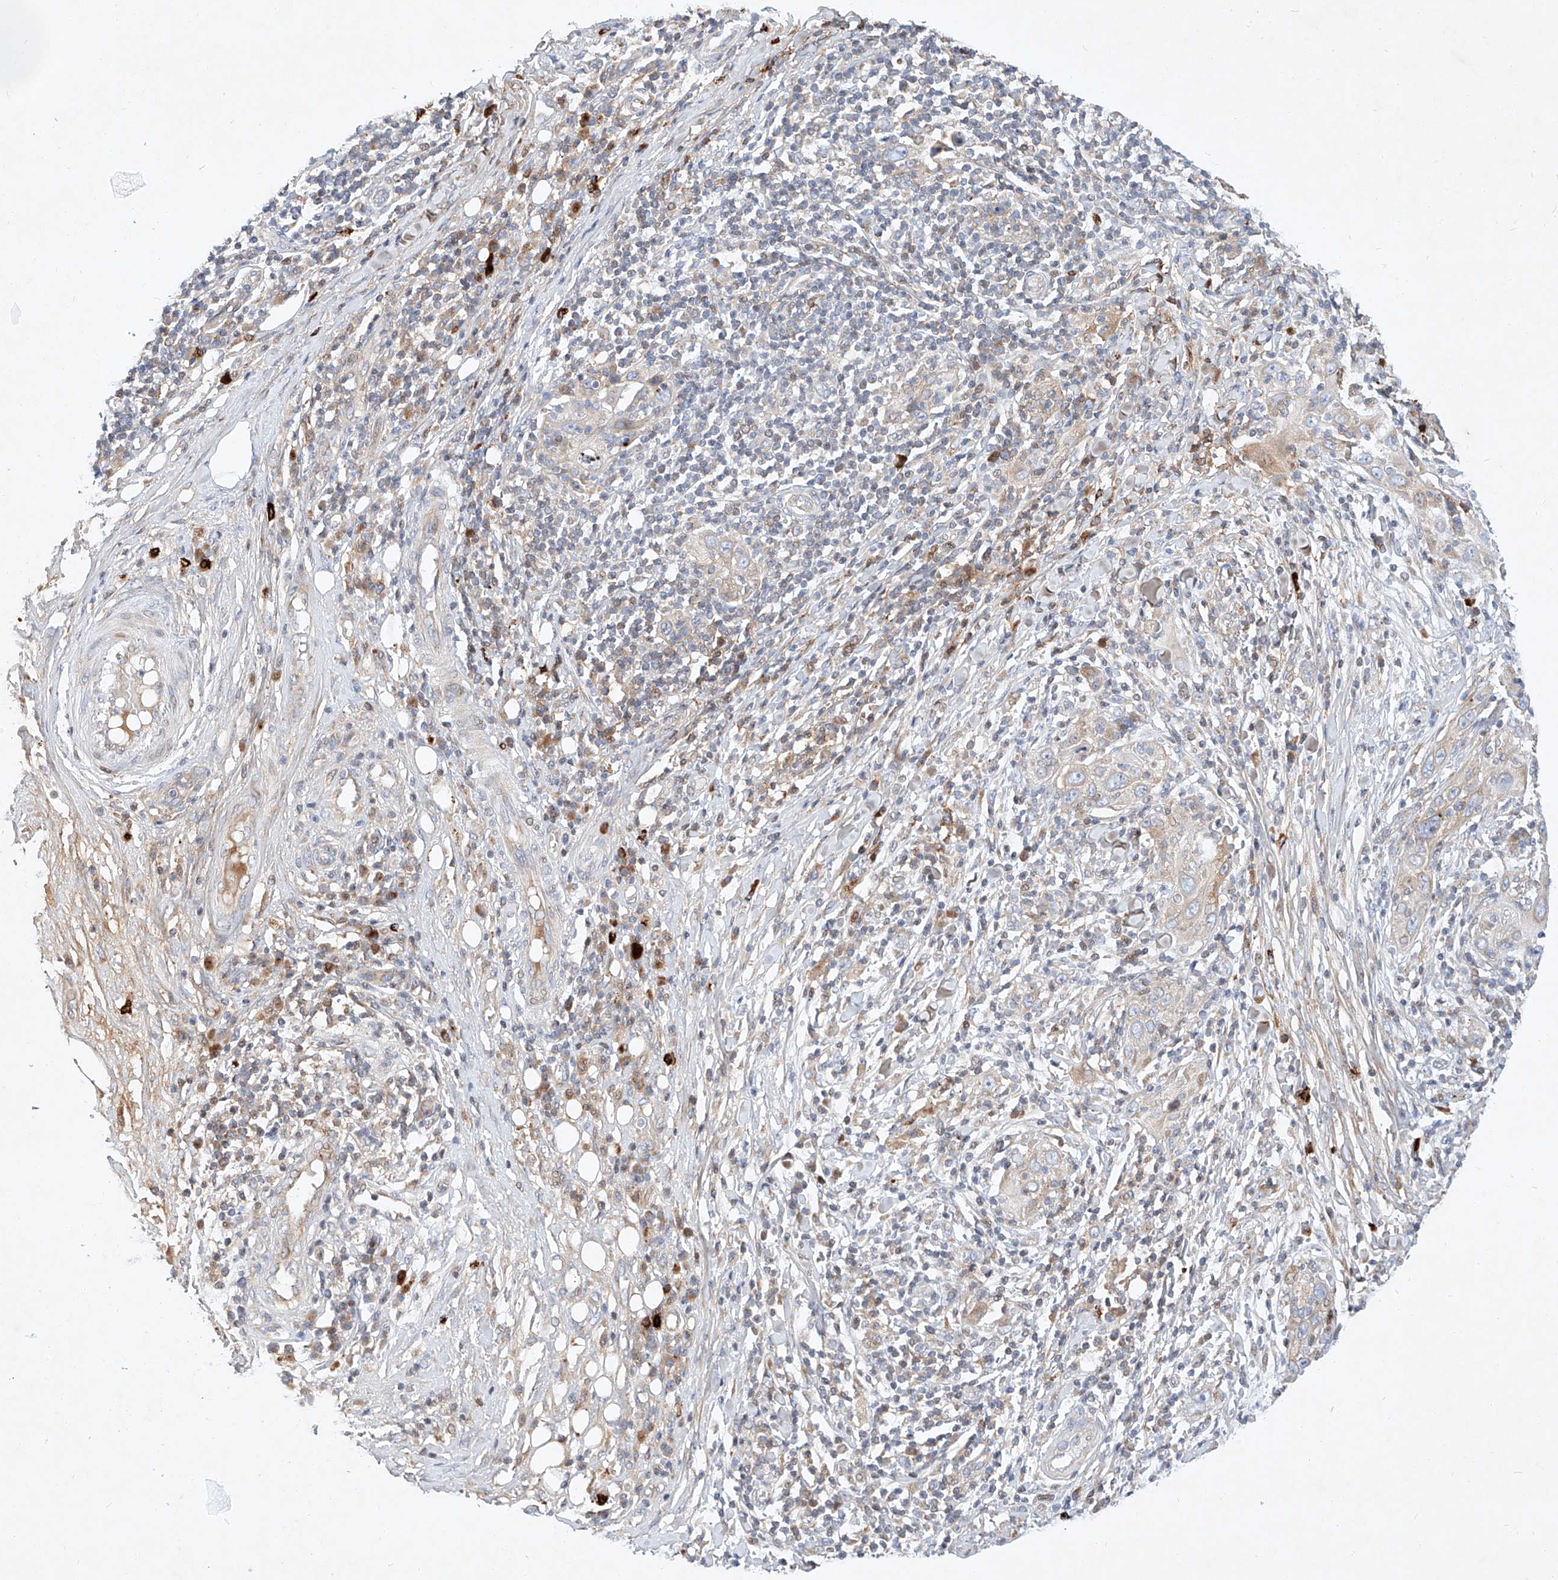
{"staining": {"intensity": "negative", "quantity": "none", "location": "none"}, "tissue": "skin cancer", "cell_type": "Tumor cells", "image_type": "cancer", "snomed": [{"axis": "morphology", "description": "Squamous cell carcinoma, NOS"}, {"axis": "topography", "description": "Skin"}], "caption": "Tumor cells are negative for brown protein staining in skin cancer (squamous cell carcinoma). (DAB immunohistochemistry with hematoxylin counter stain).", "gene": "OSGEPL1", "patient": {"sex": "female", "age": 88}}